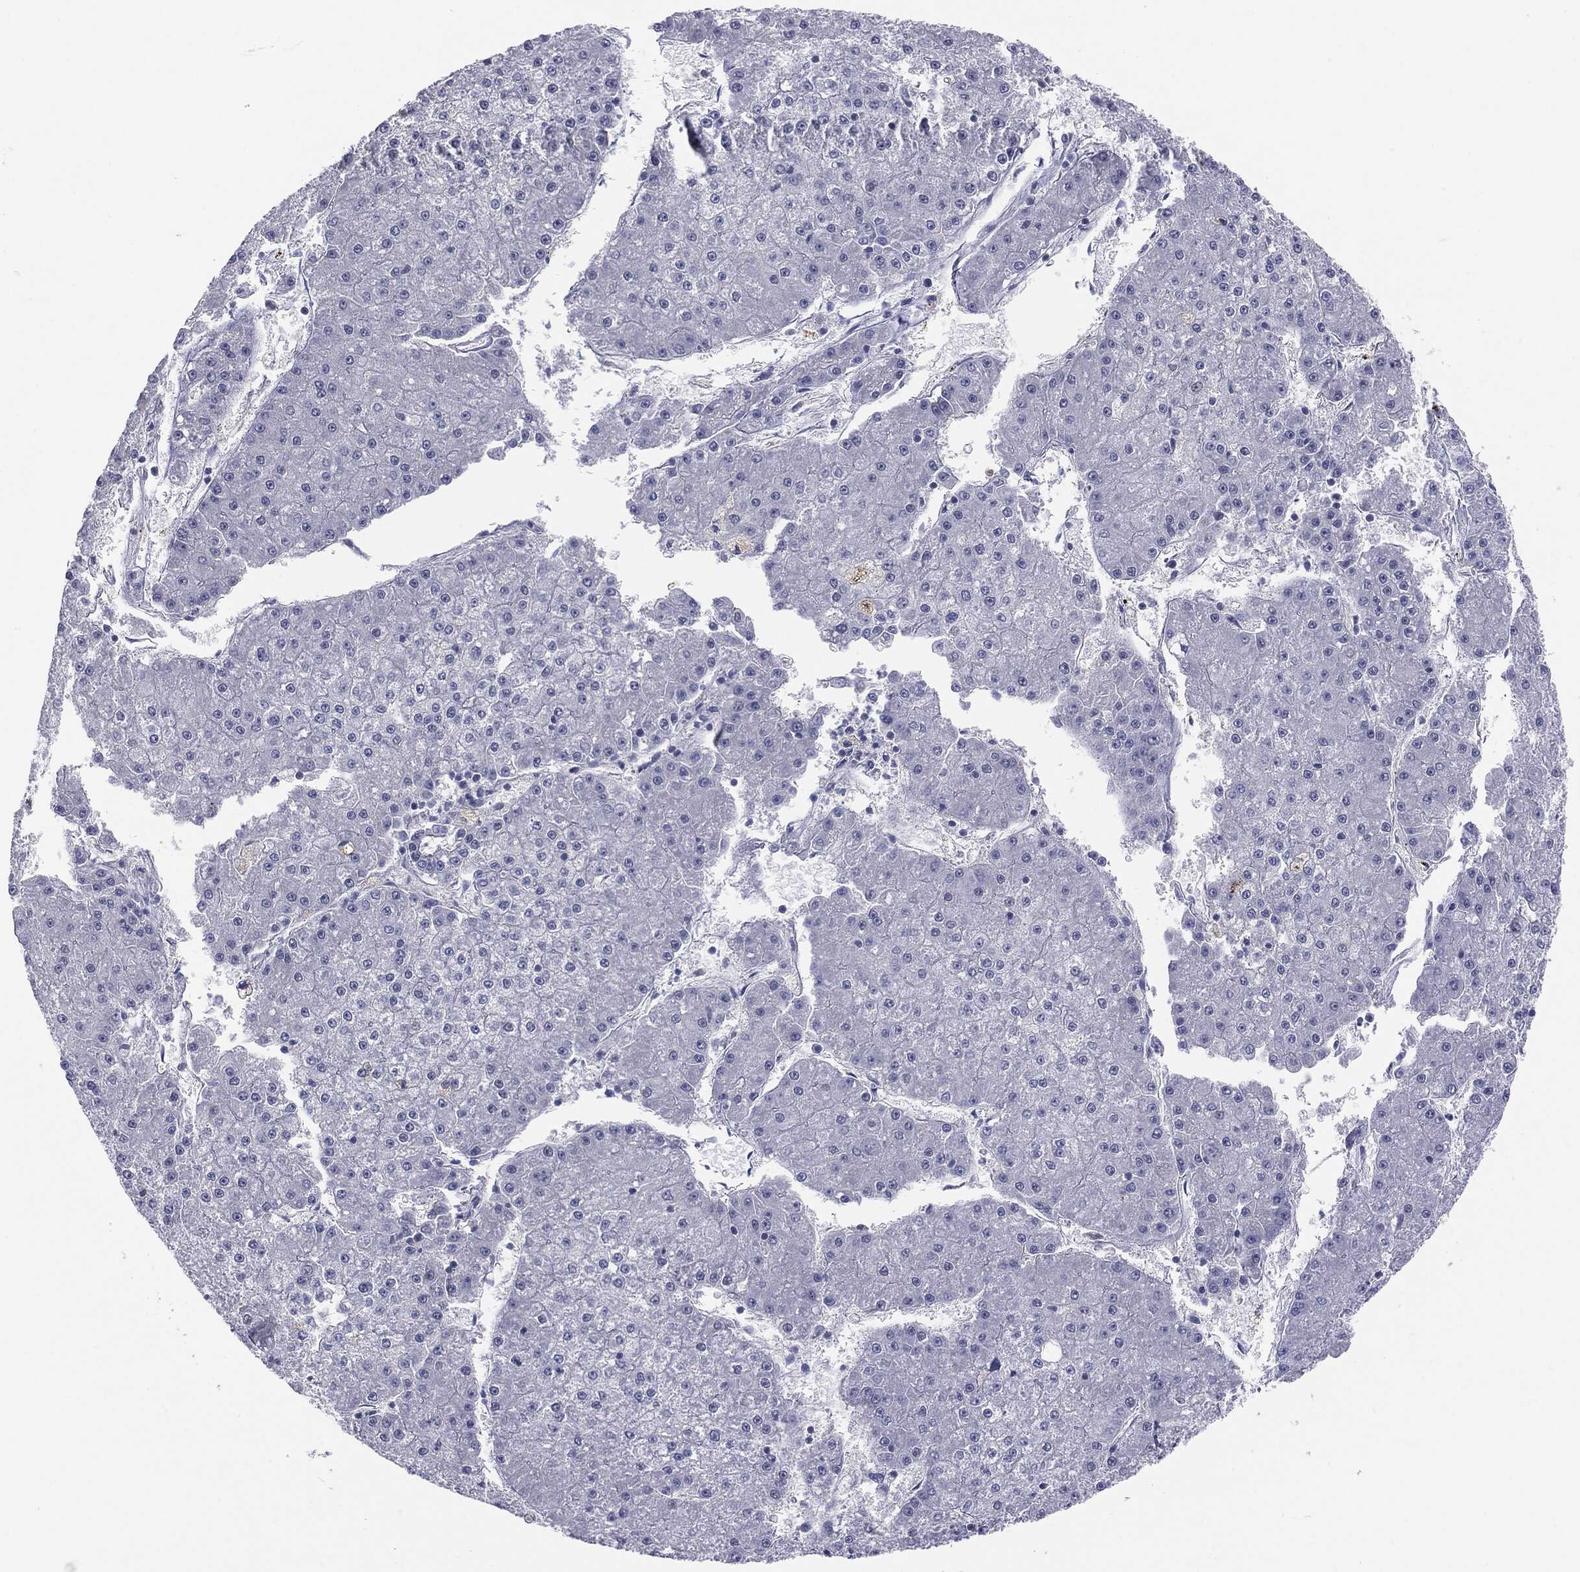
{"staining": {"intensity": "negative", "quantity": "none", "location": "none"}, "tissue": "liver cancer", "cell_type": "Tumor cells", "image_type": "cancer", "snomed": [{"axis": "morphology", "description": "Carcinoma, Hepatocellular, NOS"}, {"axis": "topography", "description": "Liver"}], "caption": "An IHC histopathology image of liver cancer is shown. There is no staining in tumor cells of liver cancer.", "gene": "SLC5A5", "patient": {"sex": "male", "age": 73}}